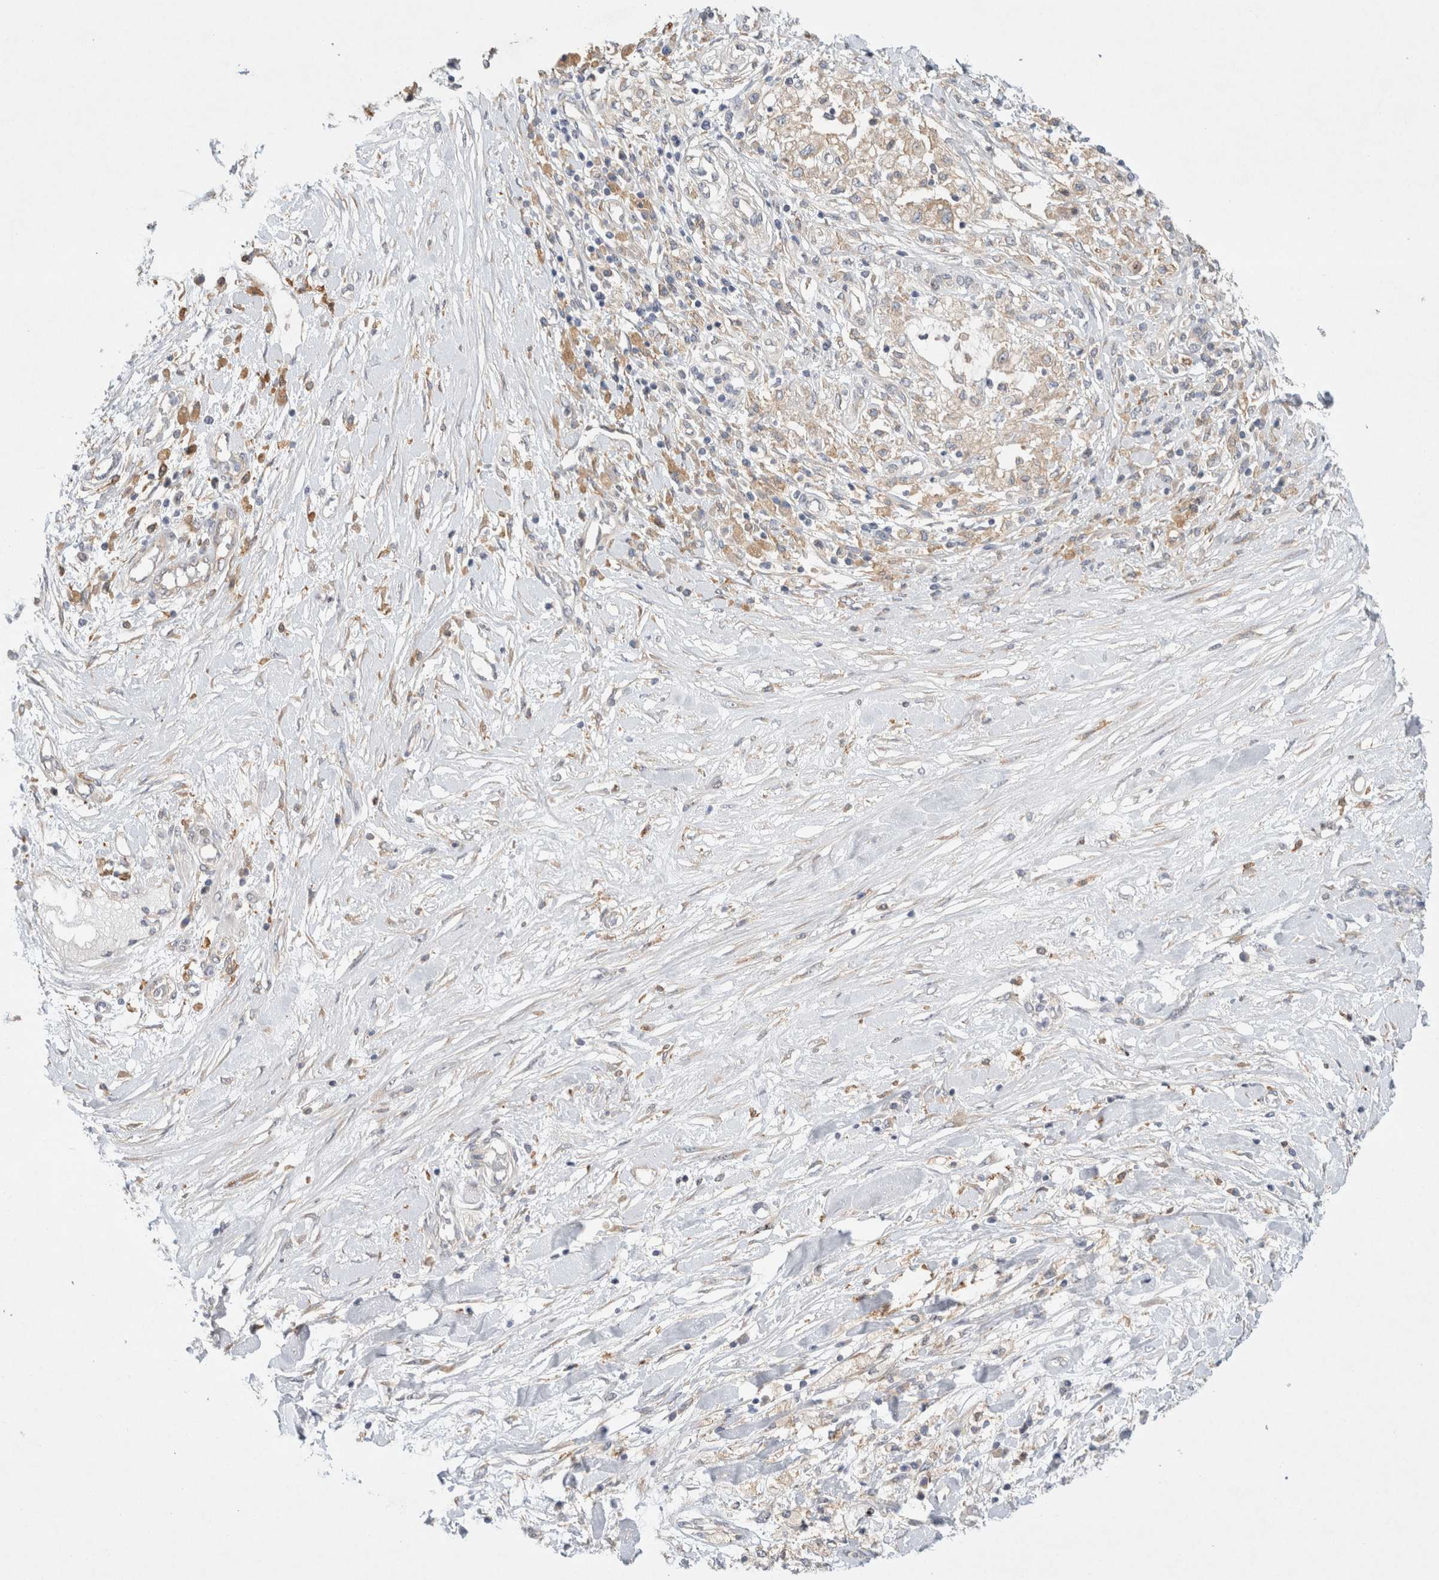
{"staining": {"intensity": "weak", "quantity": ">75%", "location": "cytoplasmic/membranous"}, "tissue": "pancreatic cancer", "cell_type": "Tumor cells", "image_type": "cancer", "snomed": [{"axis": "morphology", "description": "Inflammation, NOS"}, {"axis": "morphology", "description": "Adenocarcinoma, NOS"}, {"axis": "topography", "description": "Pancreas"}], "caption": "Protein expression analysis of human pancreatic adenocarcinoma reveals weak cytoplasmic/membranous positivity in about >75% of tumor cells. The protein is stained brown, and the nuclei are stained in blue (DAB IHC with brightfield microscopy, high magnification).", "gene": "CDCA7L", "patient": {"sex": "female", "age": 56}}